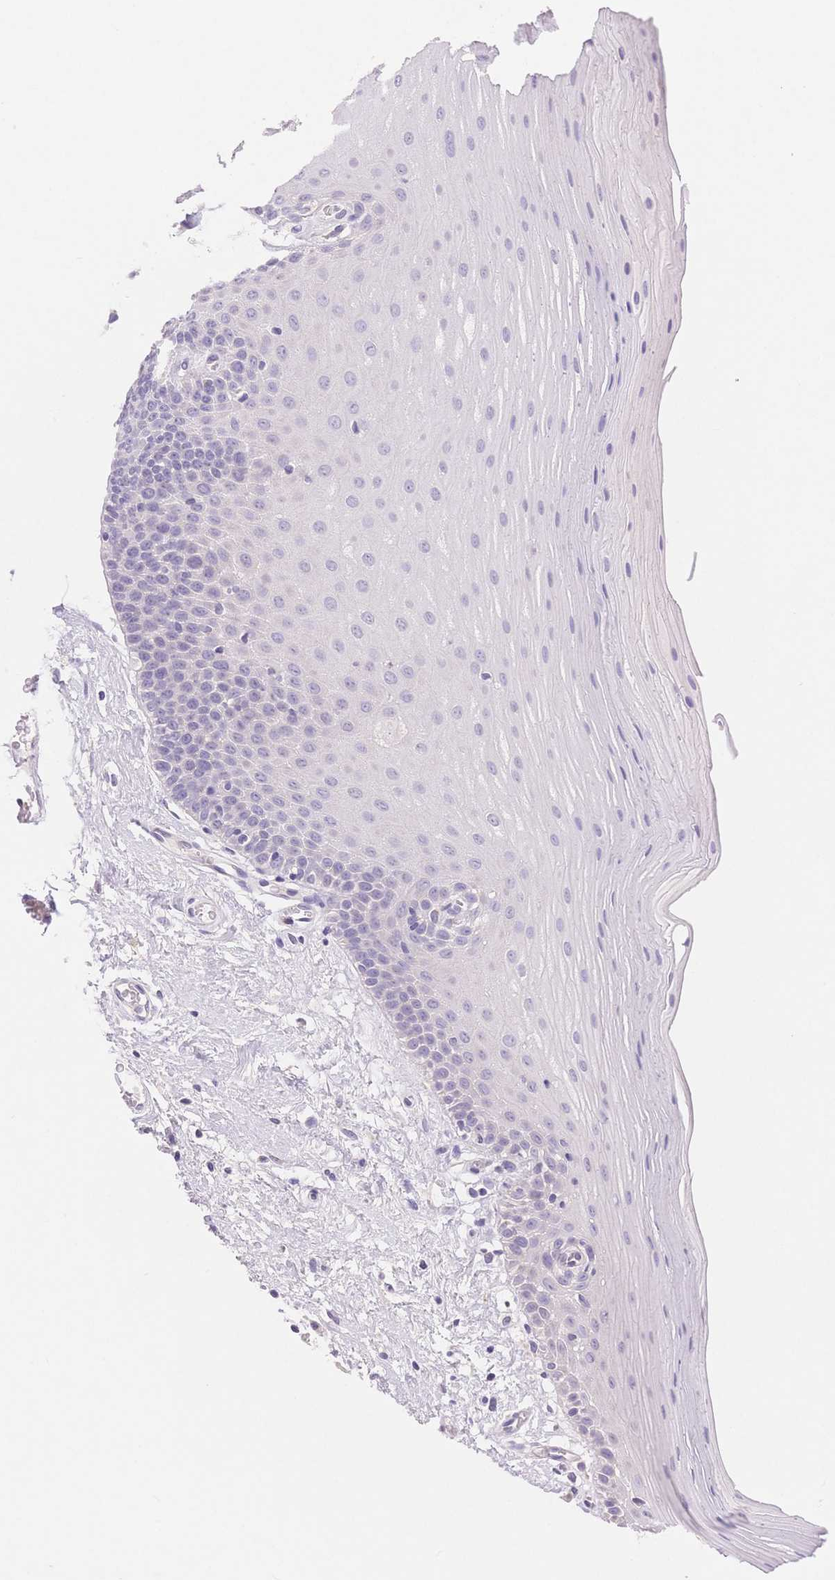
{"staining": {"intensity": "negative", "quantity": "none", "location": "none"}, "tissue": "oral mucosa", "cell_type": "Squamous epithelial cells", "image_type": "normal", "snomed": [{"axis": "morphology", "description": "Normal tissue, NOS"}, {"axis": "morphology", "description": "Squamous cell carcinoma, NOS"}, {"axis": "topography", "description": "Oral tissue"}, {"axis": "topography", "description": "Tounge, NOS"}, {"axis": "topography", "description": "Head-Neck"}], "caption": "Squamous epithelial cells show no significant protein positivity in benign oral mucosa.", "gene": "MYOM1", "patient": {"sex": "male", "age": 62}}